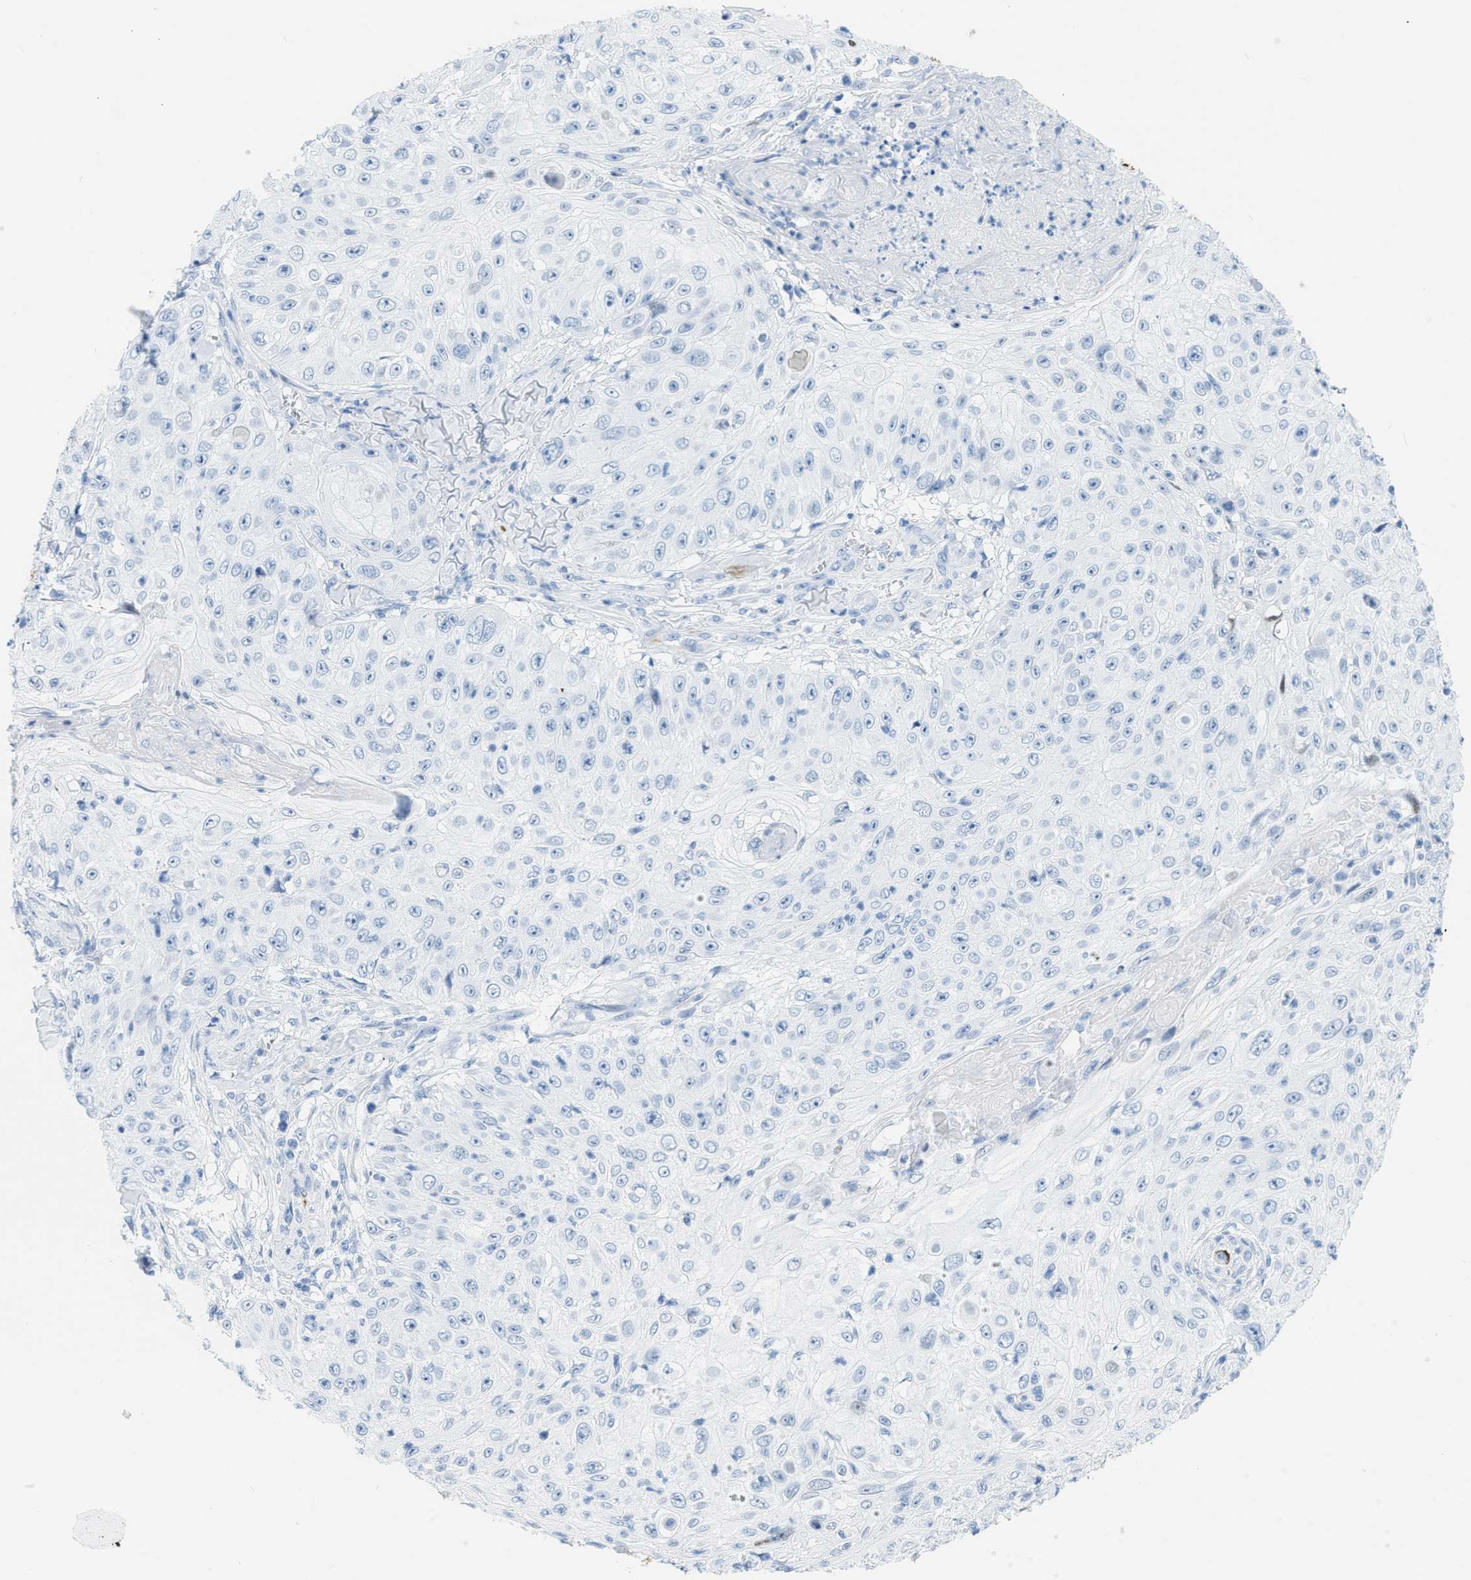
{"staining": {"intensity": "negative", "quantity": "none", "location": "none"}, "tissue": "skin cancer", "cell_type": "Tumor cells", "image_type": "cancer", "snomed": [{"axis": "morphology", "description": "Squamous cell carcinoma, NOS"}, {"axis": "topography", "description": "Skin"}], "caption": "Immunohistochemical staining of skin cancer (squamous cell carcinoma) reveals no significant staining in tumor cells. The staining was performed using DAB (3,3'-diaminobenzidine) to visualize the protein expression in brown, while the nuclei were stained in blue with hematoxylin (Magnification: 20x).", "gene": "DES", "patient": {"sex": "male", "age": 86}}